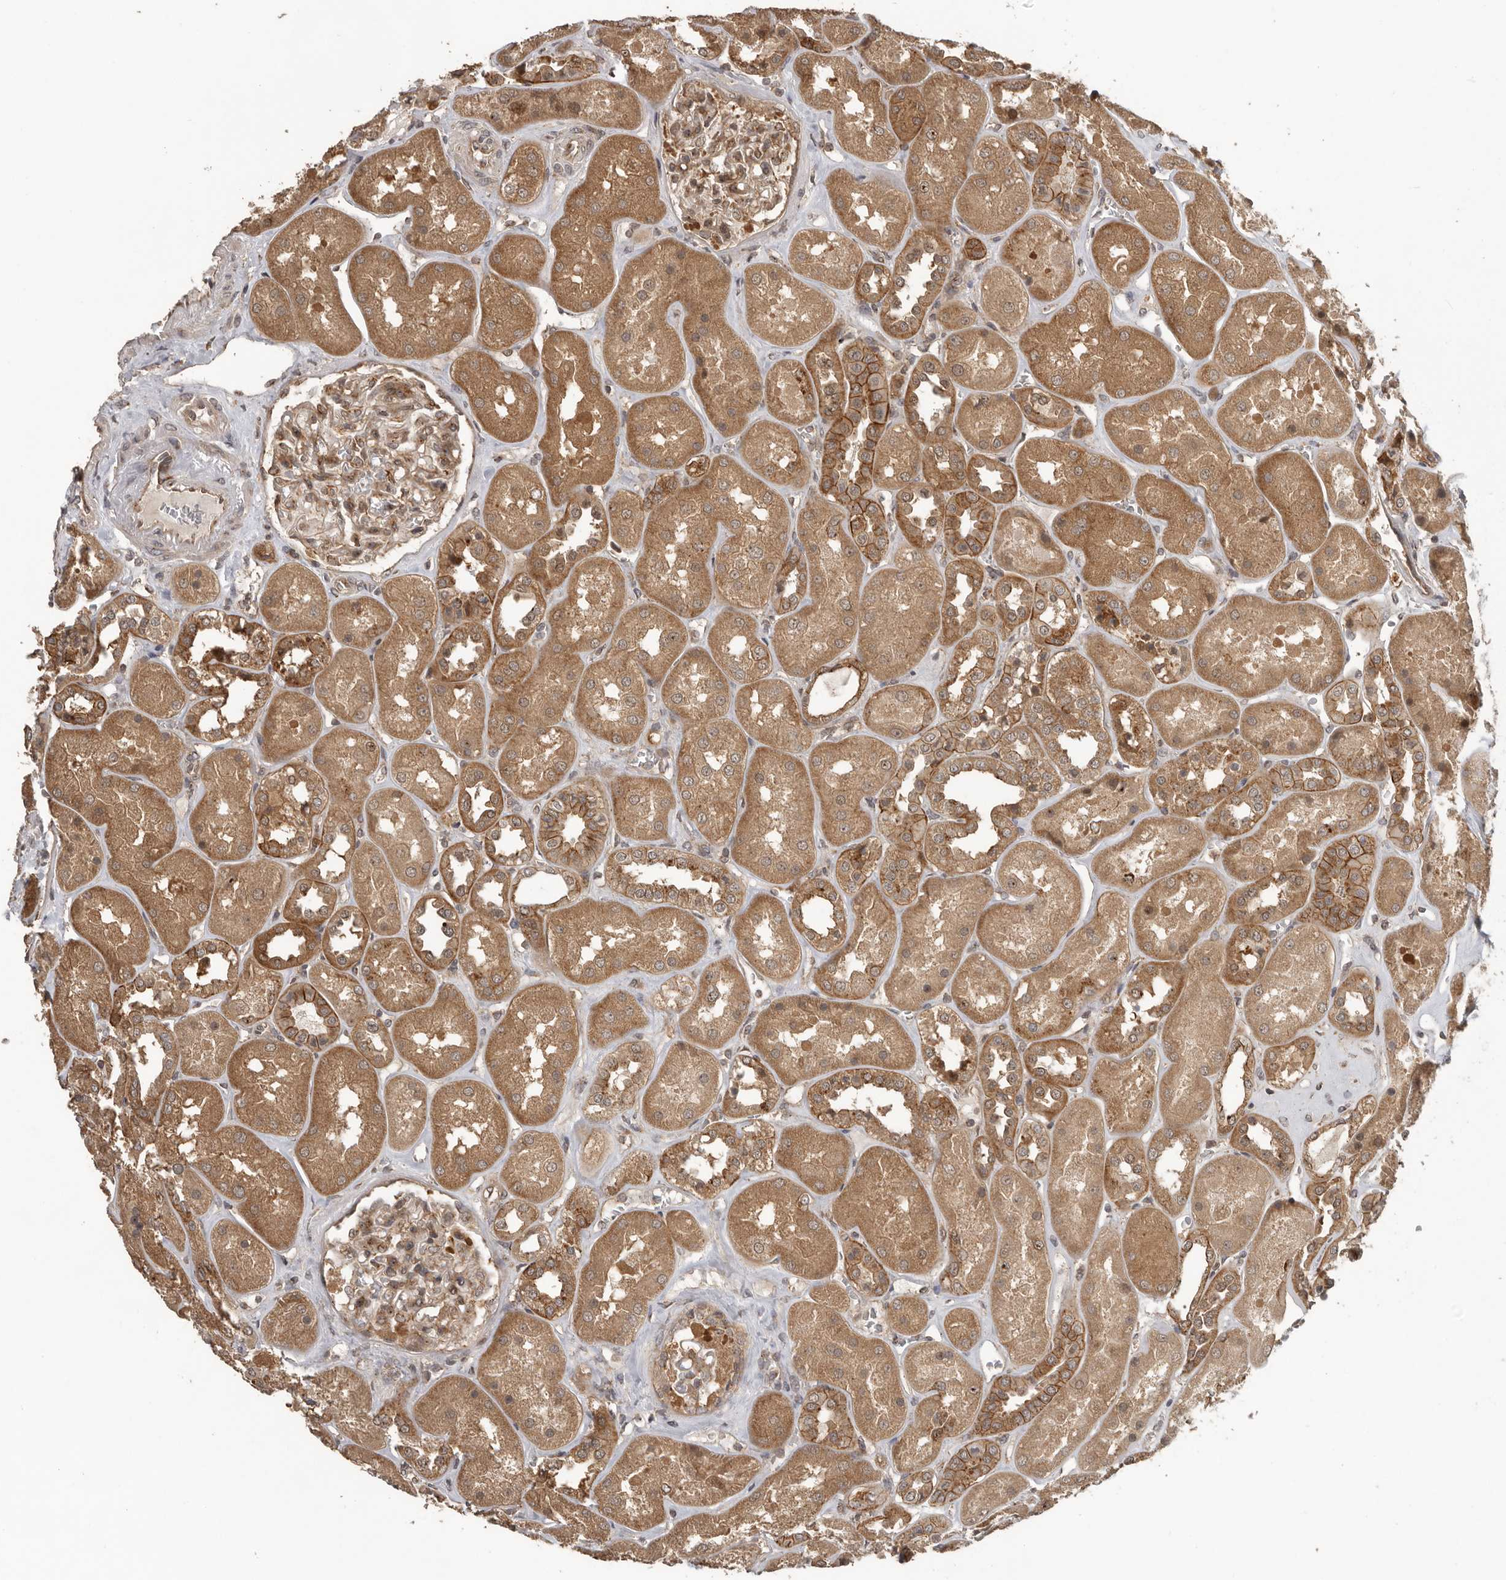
{"staining": {"intensity": "moderate", "quantity": ">75%", "location": "cytoplasmic/membranous"}, "tissue": "kidney", "cell_type": "Cells in glomeruli", "image_type": "normal", "snomed": [{"axis": "morphology", "description": "Normal tissue, NOS"}, {"axis": "topography", "description": "Kidney"}], "caption": "High-magnification brightfield microscopy of unremarkable kidney stained with DAB (brown) and counterstained with hematoxylin (blue). cells in glomeruli exhibit moderate cytoplasmic/membranous staining is appreciated in about>75% of cells.", "gene": "CEP350", "patient": {"sex": "male", "age": 70}}